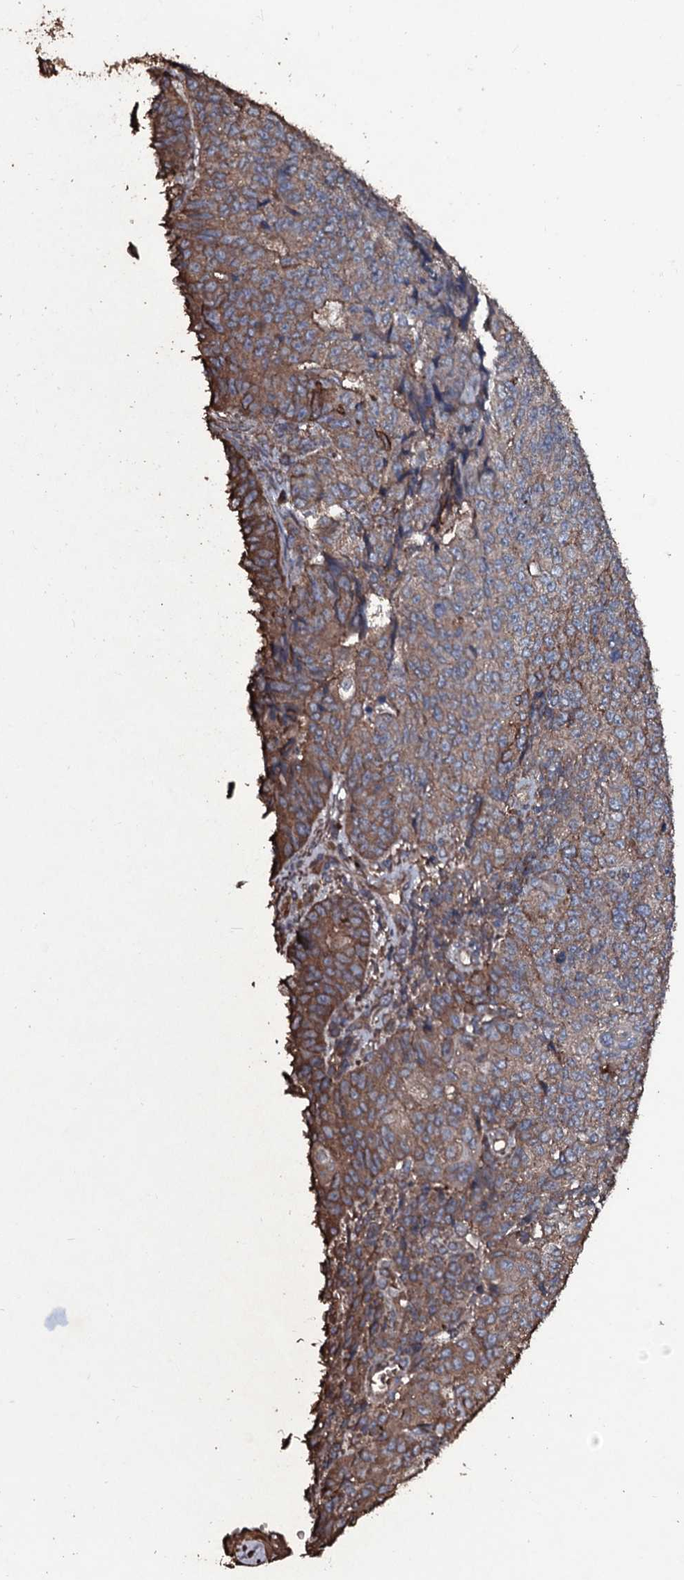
{"staining": {"intensity": "moderate", "quantity": ">75%", "location": "cytoplasmic/membranous"}, "tissue": "endometrial cancer", "cell_type": "Tumor cells", "image_type": "cancer", "snomed": [{"axis": "morphology", "description": "Adenocarcinoma, NOS"}, {"axis": "topography", "description": "Endometrium"}], "caption": "Human endometrial cancer stained for a protein (brown) displays moderate cytoplasmic/membranous positive expression in about >75% of tumor cells.", "gene": "ZSWIM8", "patient": {"sex": "female", "age": 32}}